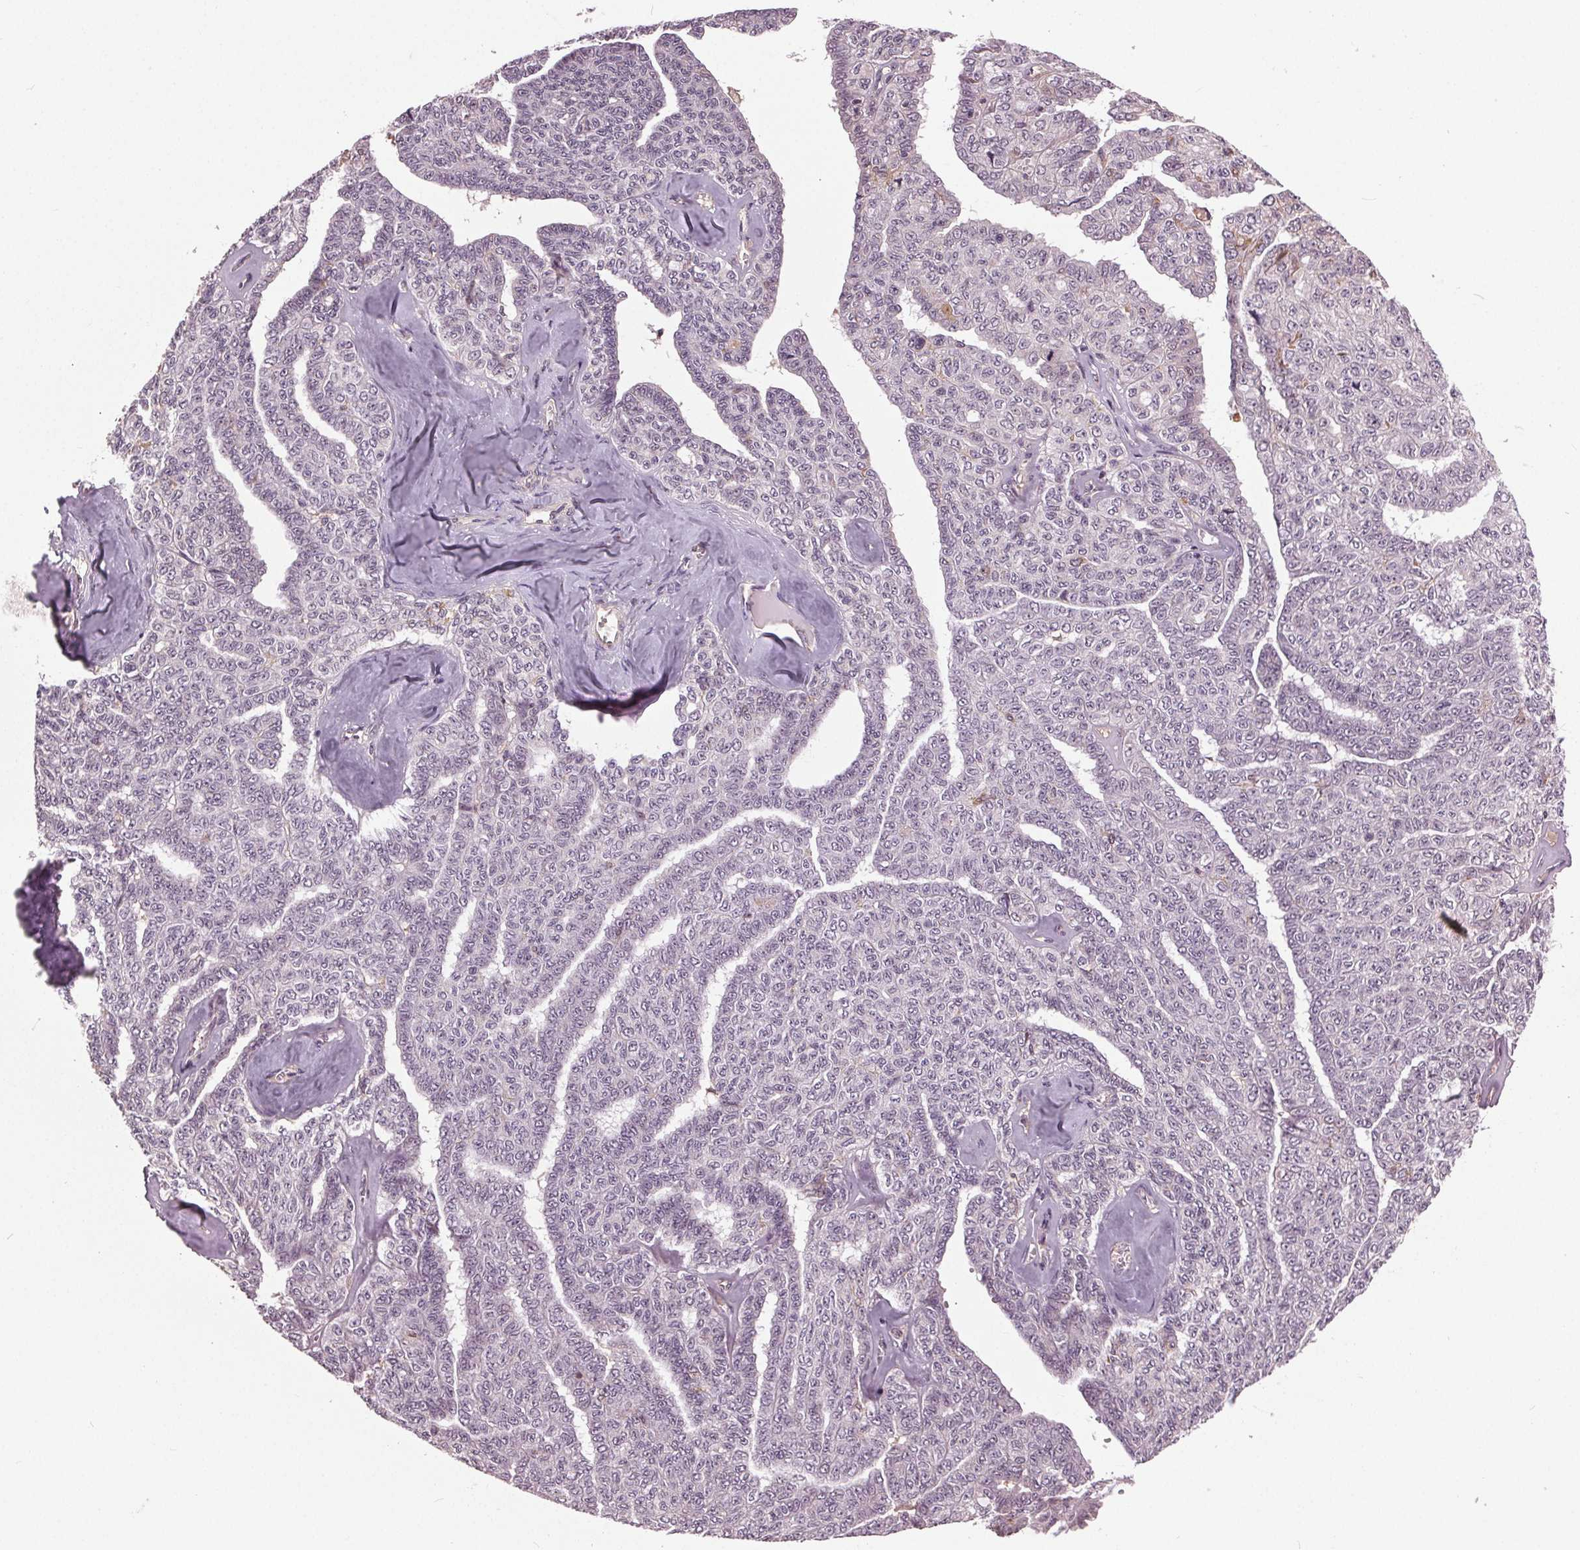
{"staining": {"intensity": "negative", "quantity": "none", "location": "none"}, "tissue": "ovarian cancer", "cell_type": "Tumor cells", "image_type": "cancer", "snomed": [{"axis": "morphology", "description": "Cystadenocarcinoma, serous, NOS"}, {"axis": "topography", "description": "Ovary"}], "caption": "DAB immunohistochemical staining of human ovarian serous cystadenocarcinoma reveals no significant expression in tumor cells.", "gene": "BSDC1", "patient": {"sex": "female", "age": 71}}